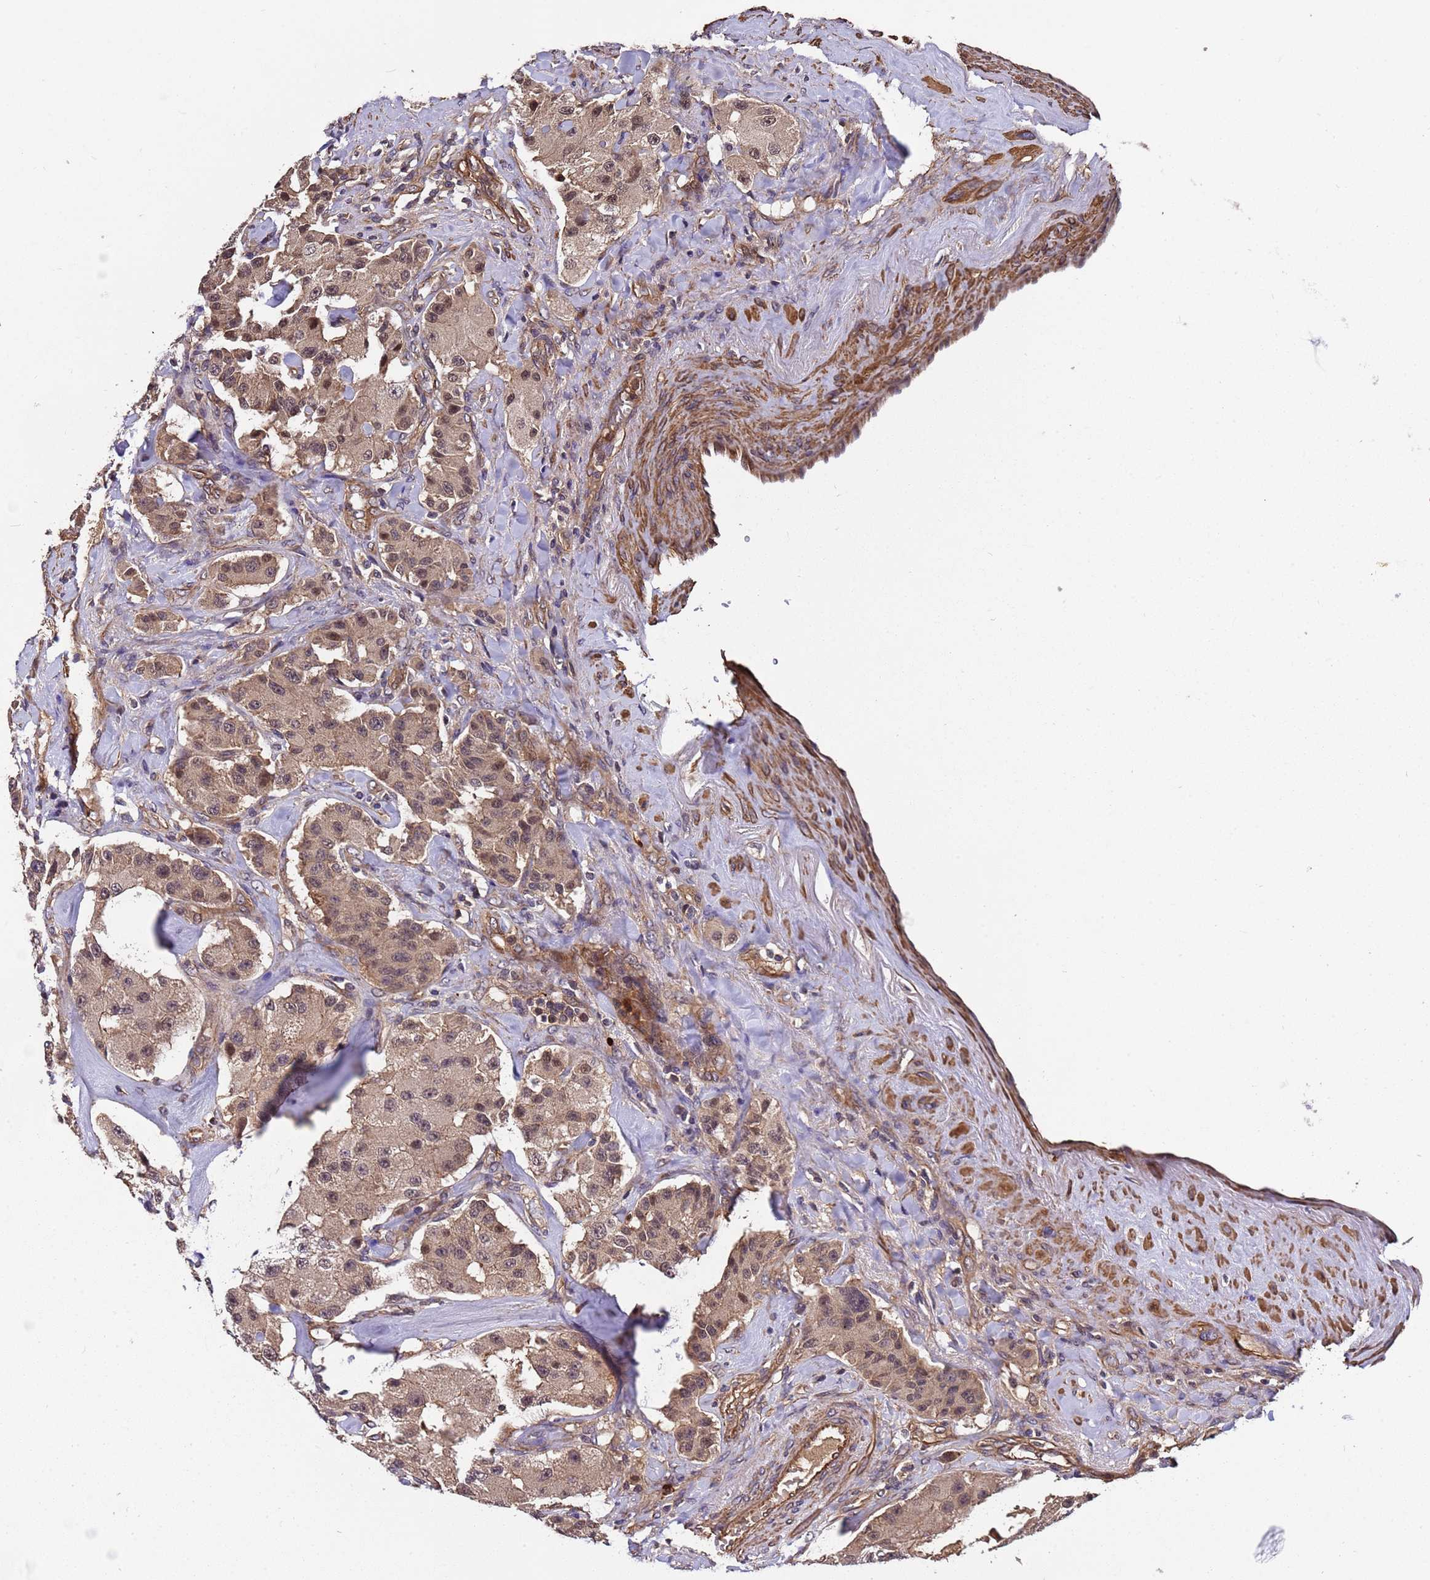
{"staining": {"intensity": "weak", "quantity": ">75%", "location": "cytoplasmic/membranous,nuclear"}, "tissue": "carcinoid", "cell_type": "Tumor cells", "image_type": "cancer", "snomed": [{"axis": "morphology", "description": "Carcinoid, malignant, NOS"}, {"axis": "topography", "description": "Pancreas"}], "caption": "Immunohistochemical staining of carcinoid (malignant) shows weak cytoplasmic/membranous and nuclear protein expression in approximately >75% of tumor cells. (DAB (3,3'-diaminobenzidine) IHC with brightfield microscopy, high magnification).", "gene": "GSTCD", "patient": {"sex": "male", "age": 41}}